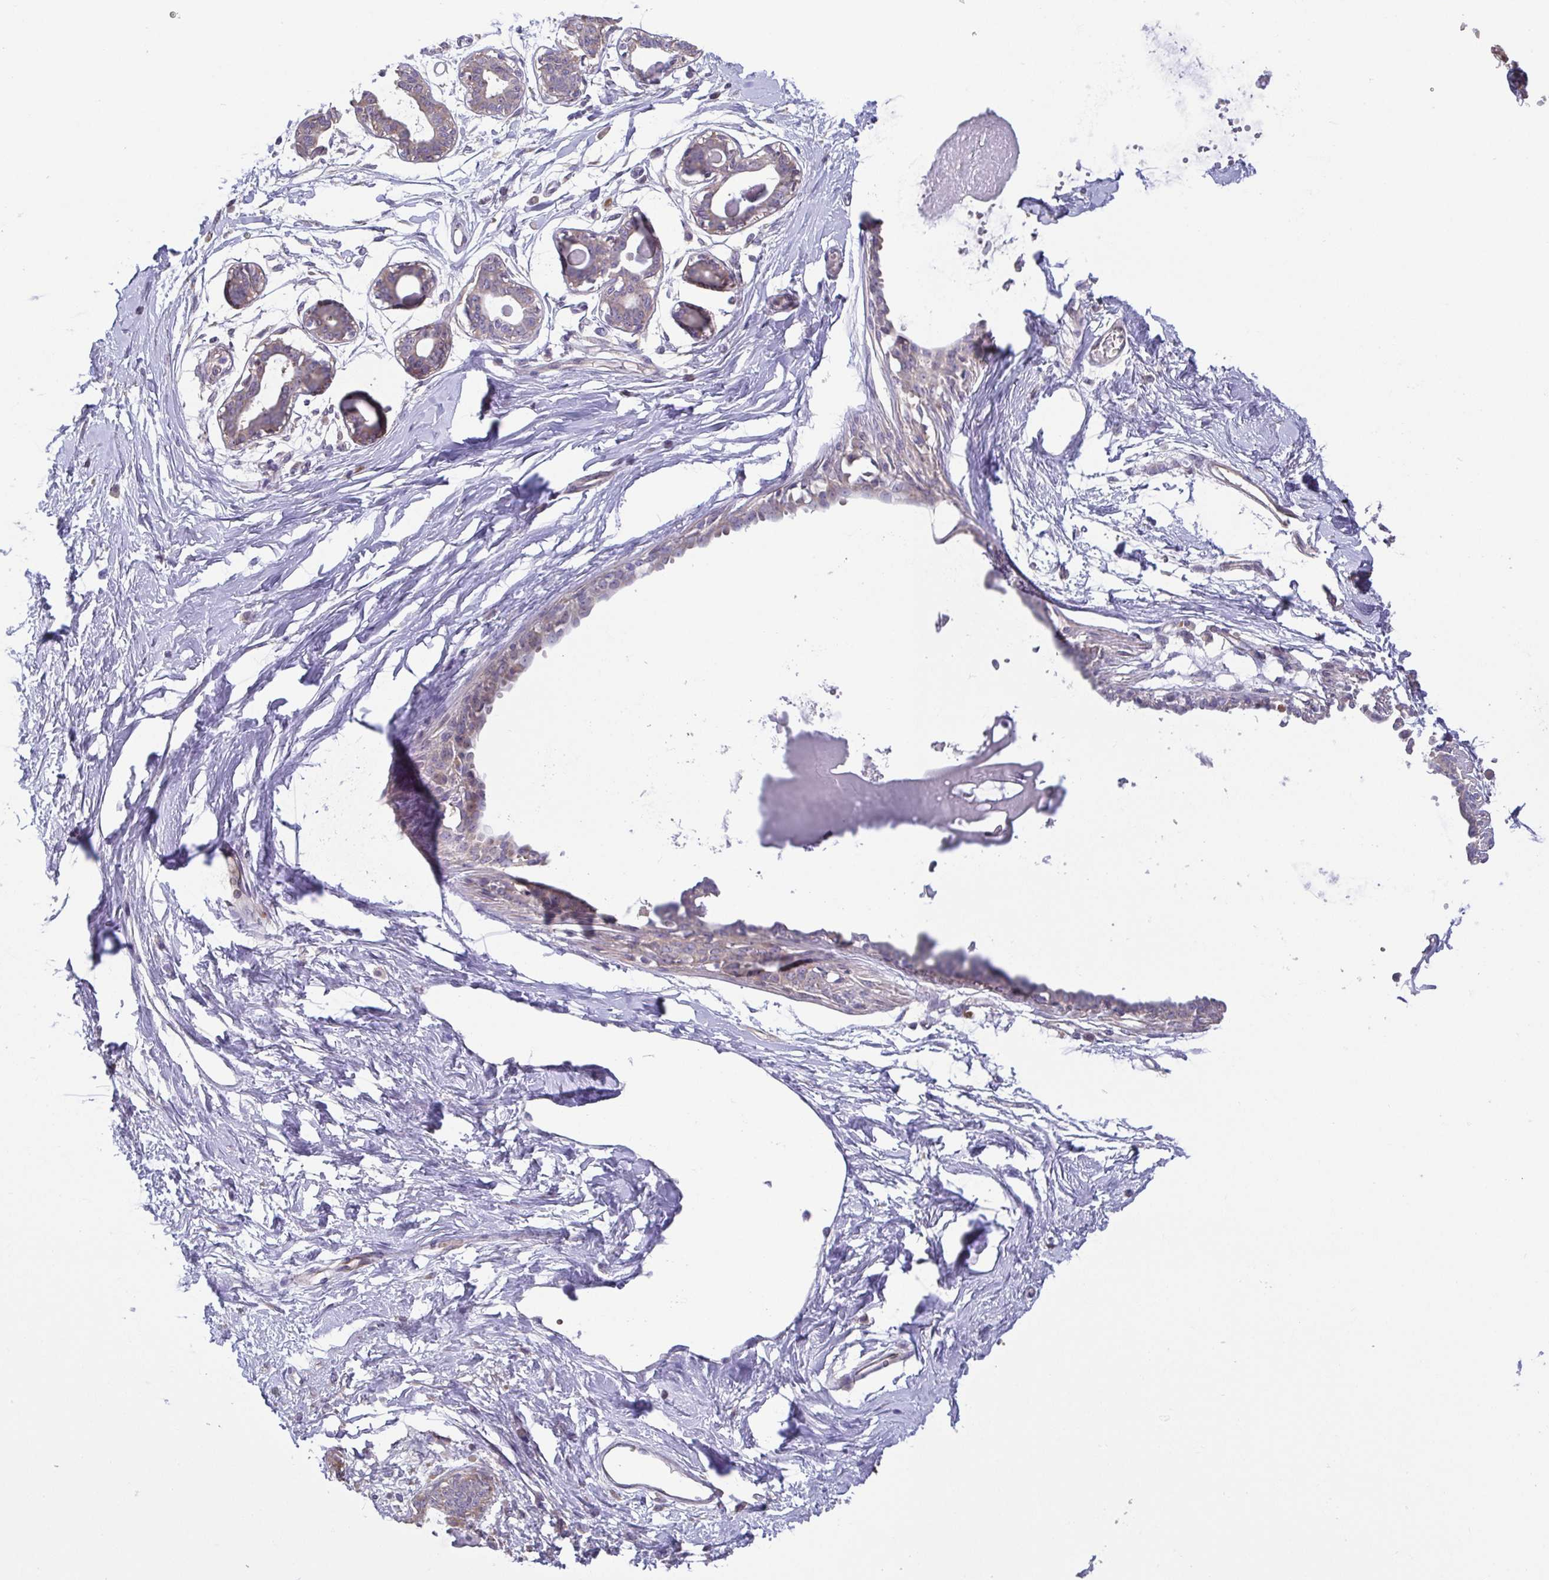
{"staining": {"intensity": "negative", "quantity": "none", "location": "none"}, "tissue": "breast", "cell_type": "Adipocytes", "image_type": "normal", "snomed": [{"axis": "morphology", "description": "Normal tissue, NOS"}, {"axis": "topography", "description": "Breast"}], "caption": "Breast was stained to show a protein in brown. There is no significant positivity in adipocytes. Brightfield microscopy of immunohistochemistry stained with DAB (brown) and hematoxylin (blue), captured at high magnification.", "gene": "OSBPL7", "patient": {"sex": "female", "age": 45}}